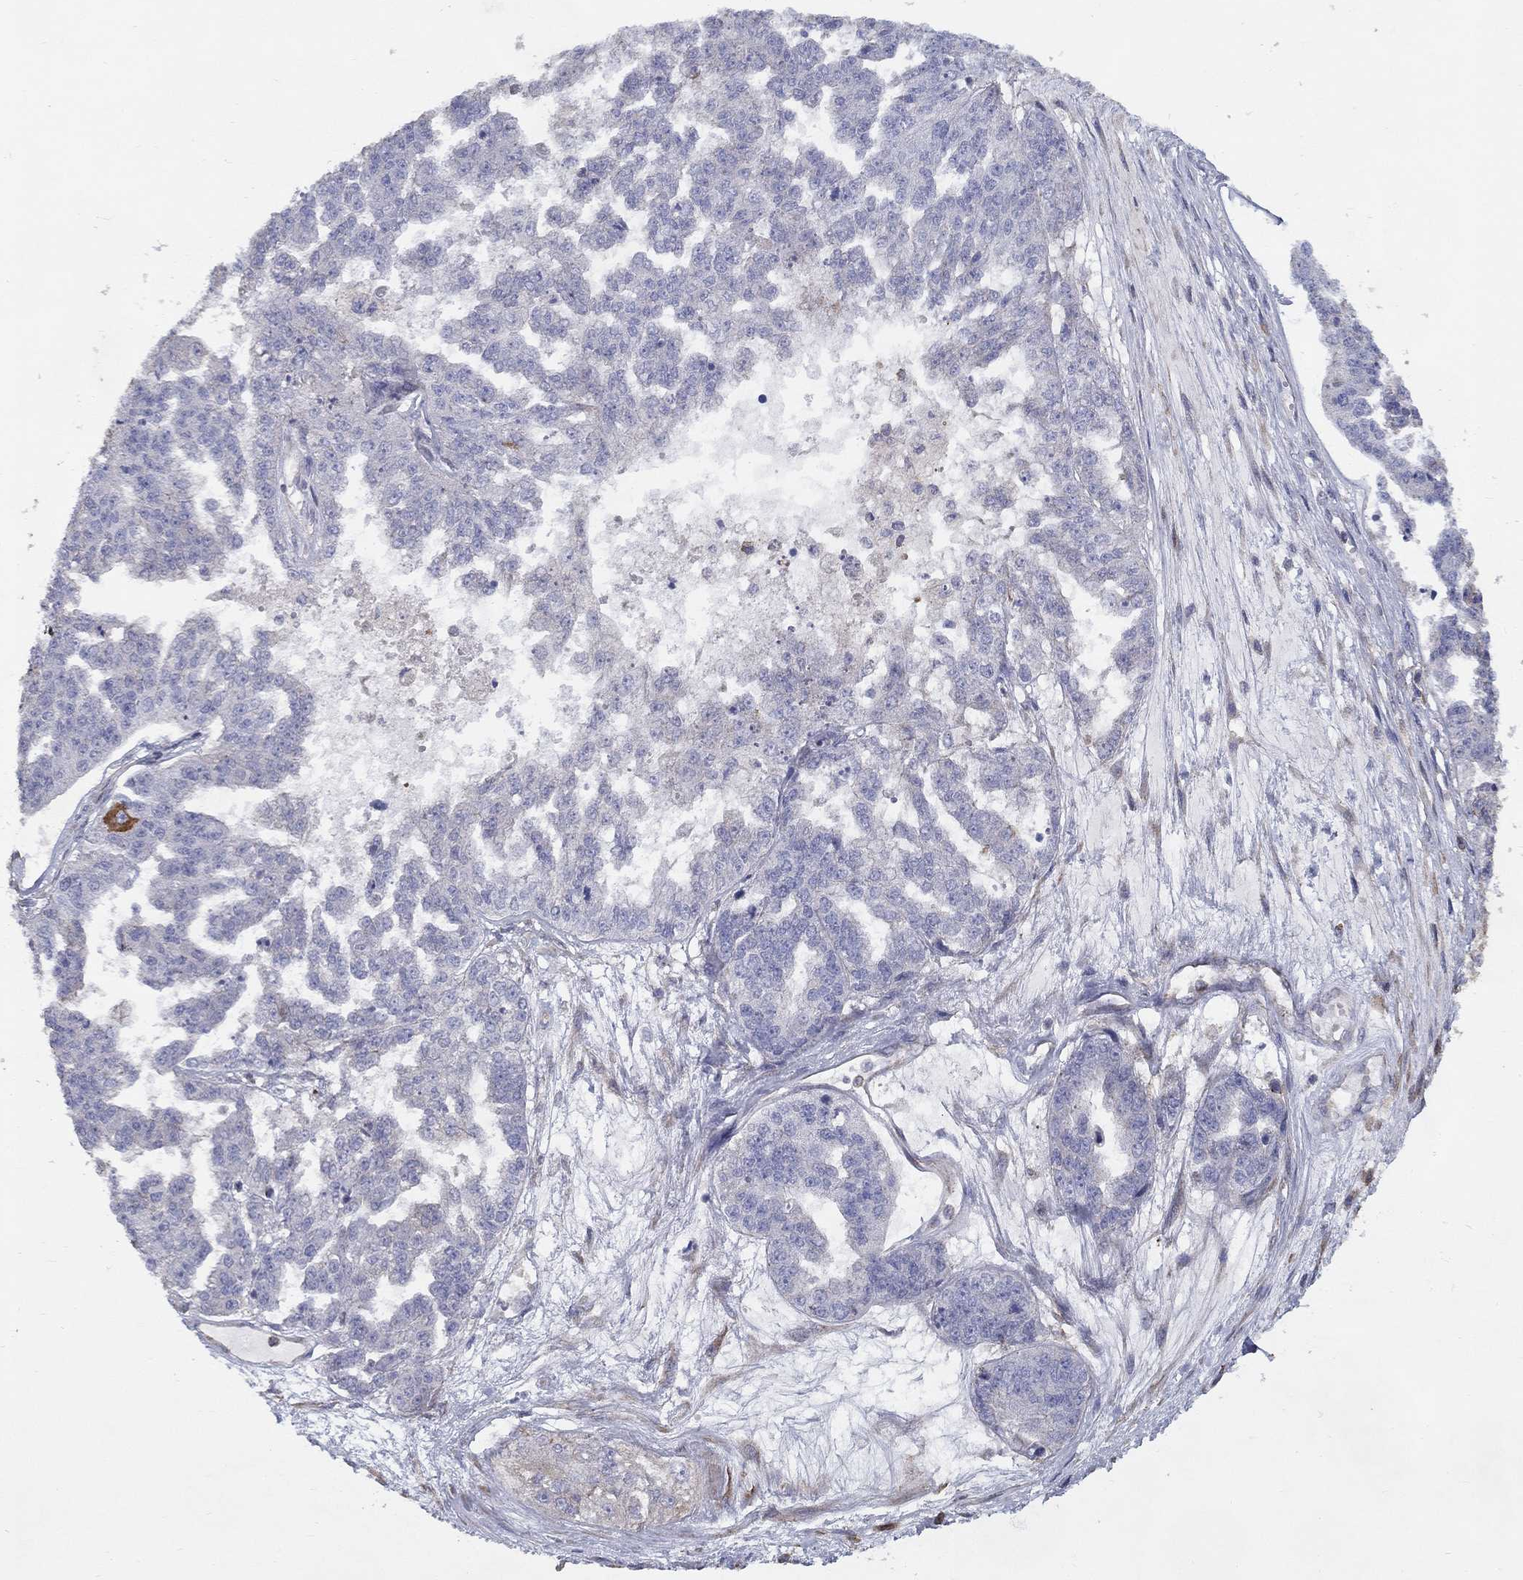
{"staining": {"intensity": "strong", "quantity": "<25%", "location": "cytoplasmic/membranous"}, "tissue": "ovarian cancer", "cell_type": "Tumor cells", "image_type": "cancer", "snomed": [{"axis": "morphology", "description": "Cystadenocarcinoma, serous, NOS"}, {"axis": "topography", "description": "Ovary"}], "caption": "A brown stain shows strong cytoplasmic/membranous expression of a protein in human ovarian serous cystadenocarcinoma tumor cells.", "gene": "NPHP1", "patient": {"sex": "female", "age": 58}}